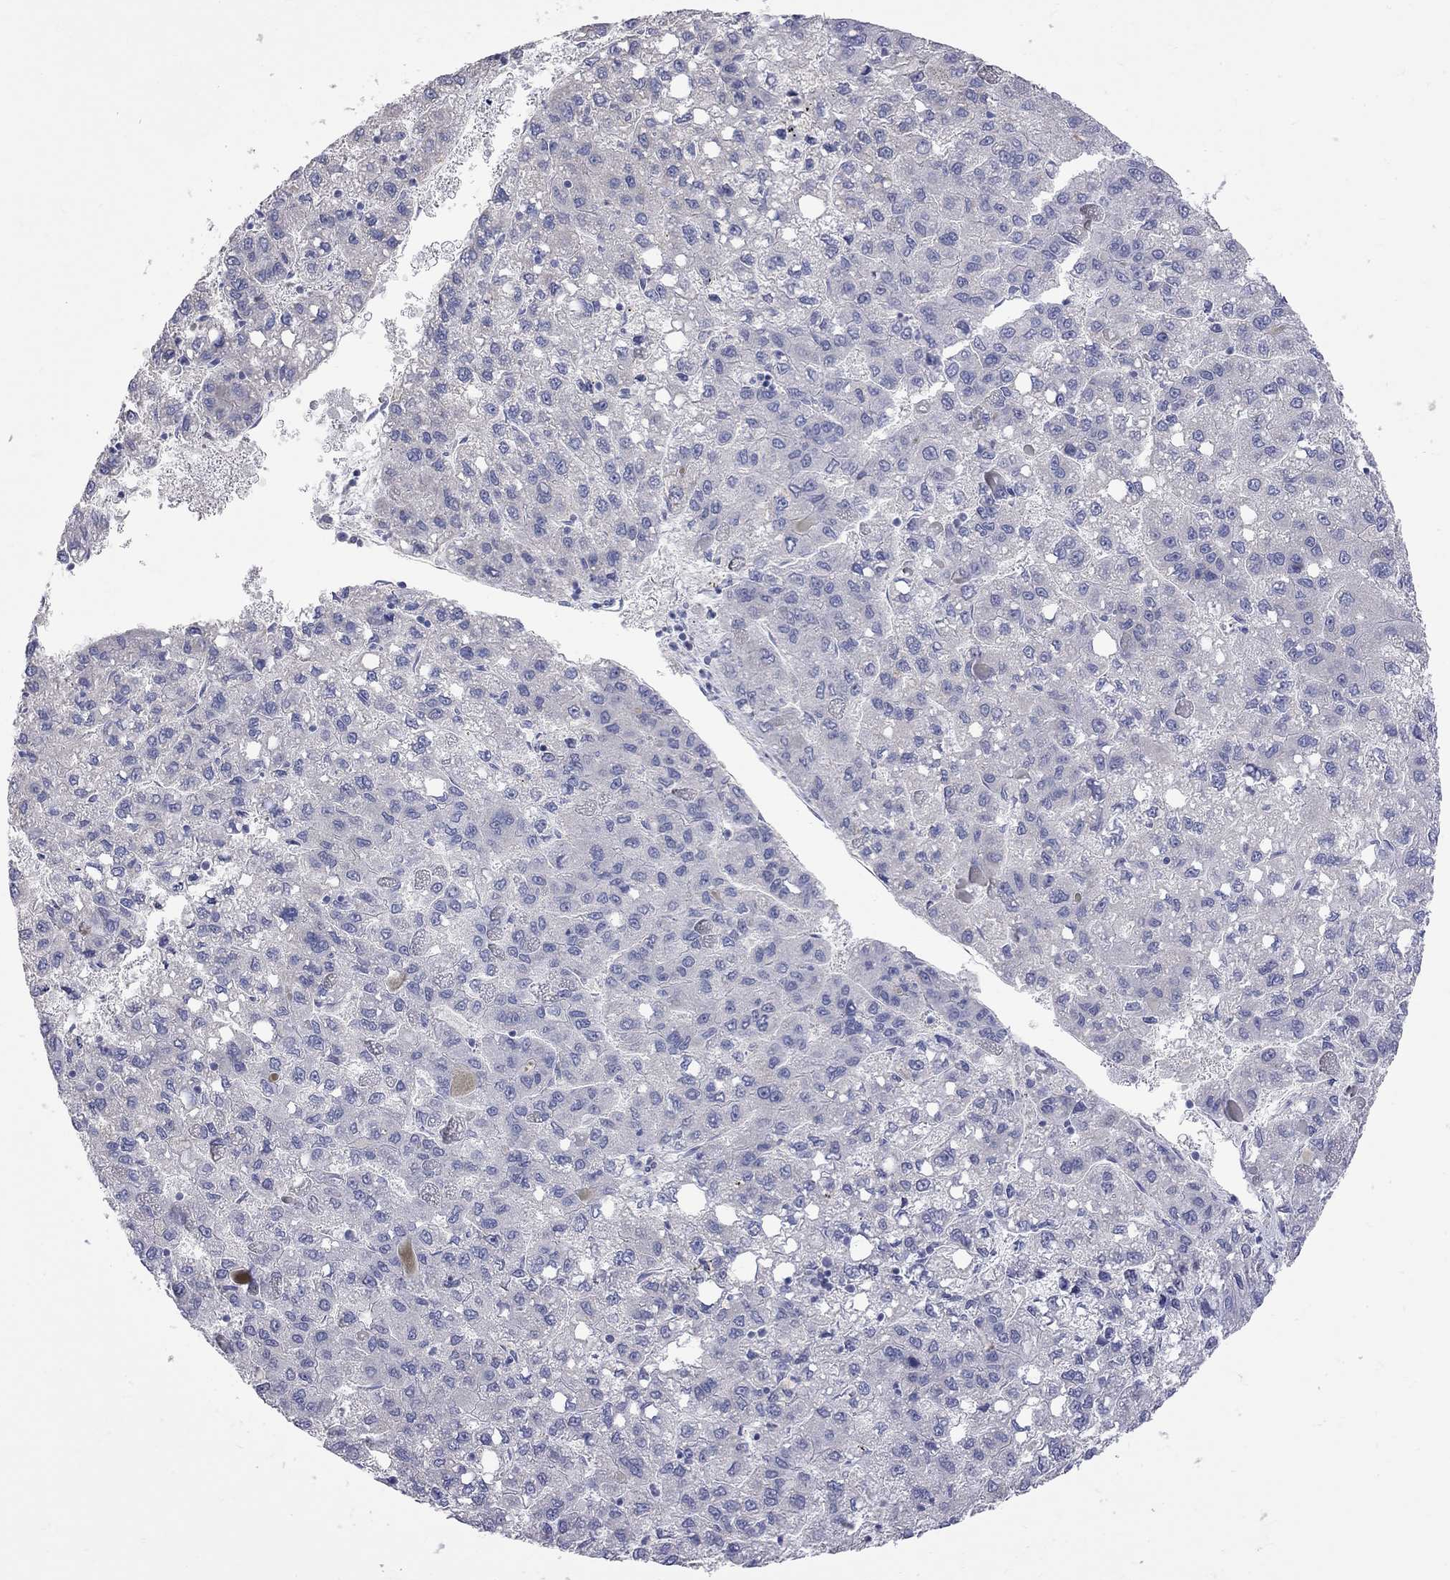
{"staining": {"intensity": "negative", "quantity": "none", "location": "none"}, "tissue": "liver cancer", "cell_type": "Tumor cells", "image_type": "cancer", "snomed": [{"axis": "morphology", "description": "Carcinoma, Hepatocellular, NOS"}, {"axis": "topography", "description": "Liver"}], "caption": "Immunohistochemical staining of human liver hepatocellular carcinoma exhibits no significant positivity in tumor cells.", "gene": "KCND2", "patient": {"sex": "female", "age": 82}}